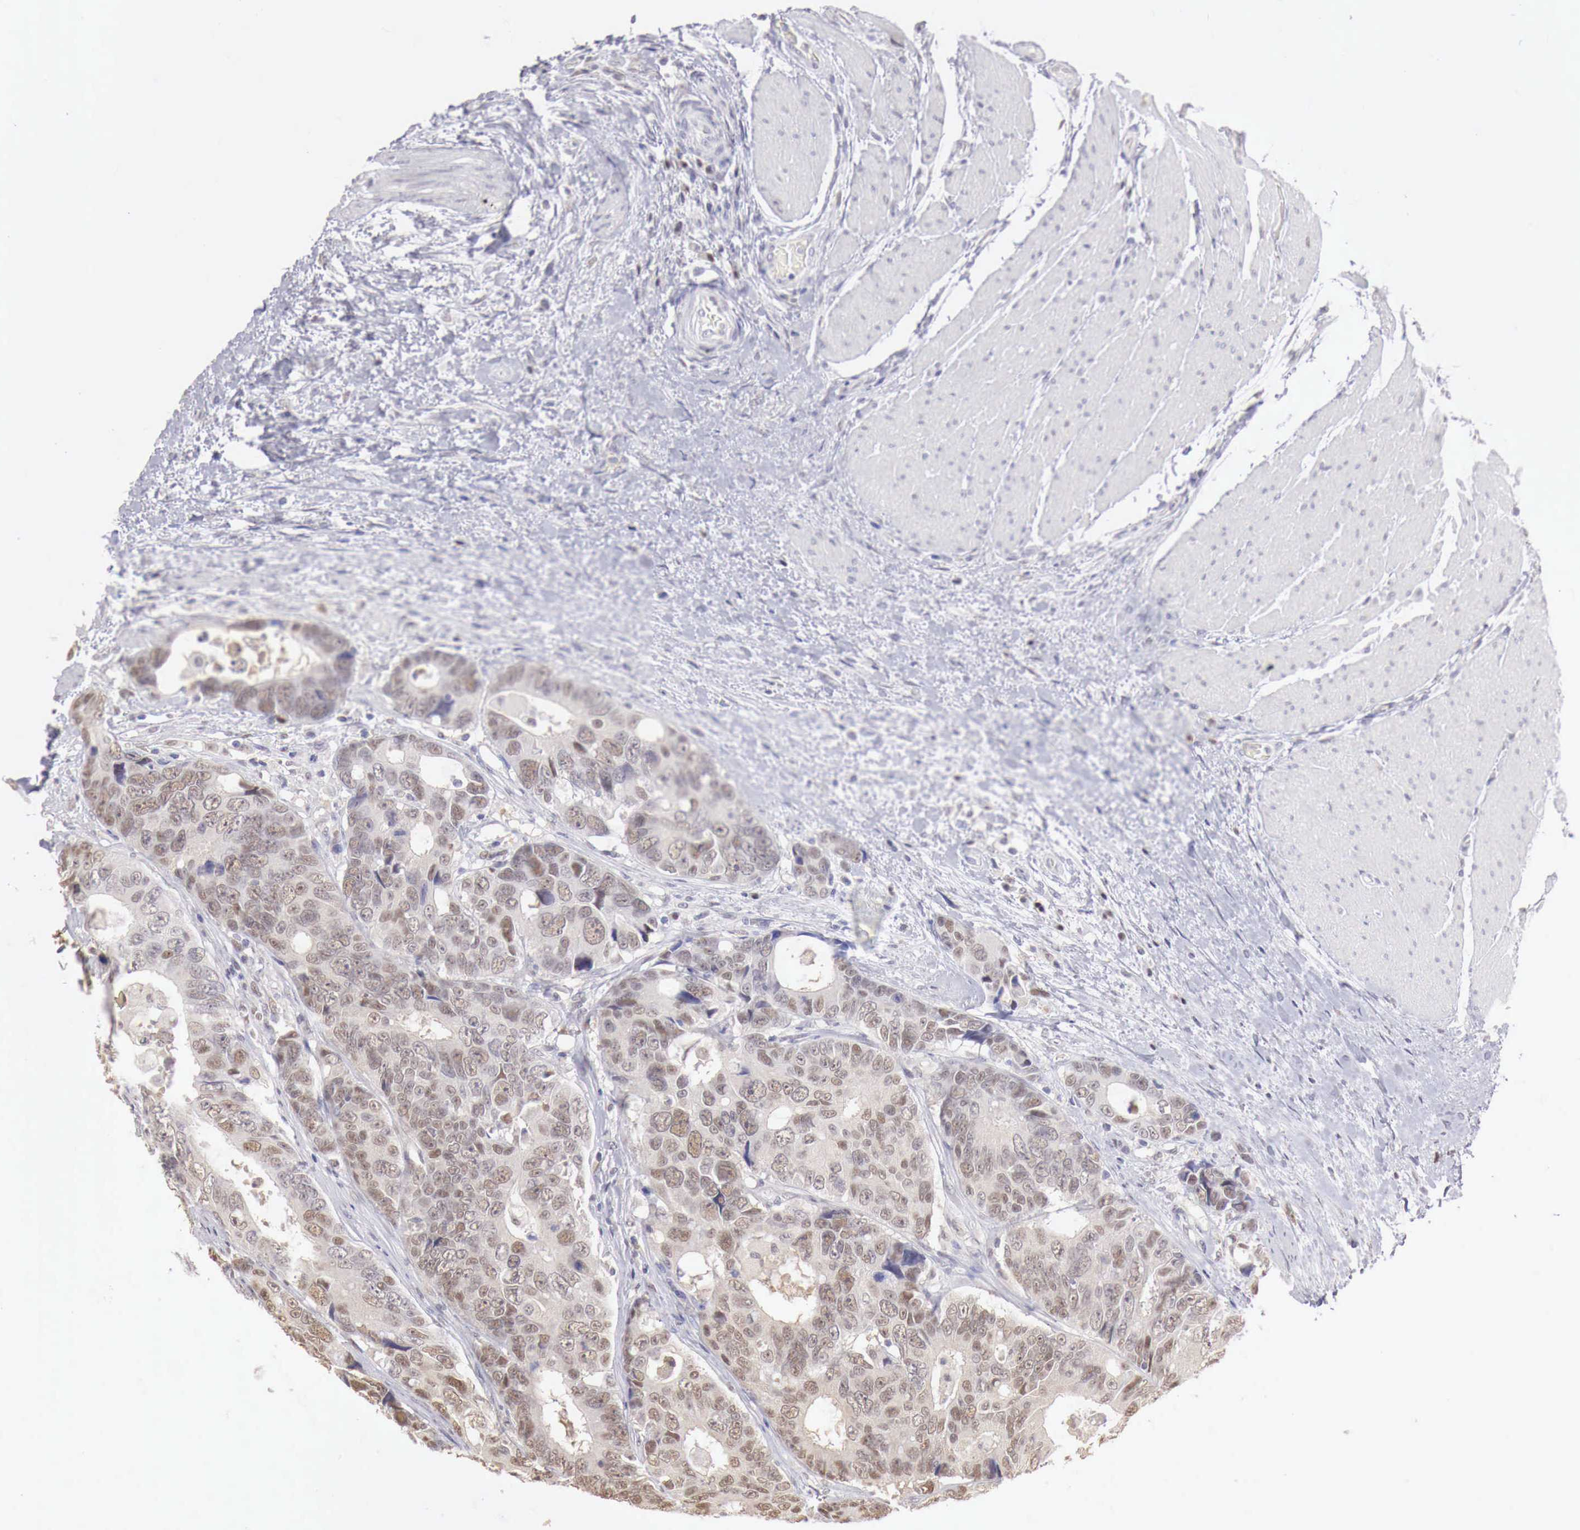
{"staining": {"intensity": "moderate", "quantity": "<25%", "location": "nuclear"}, "tissue": "colorectal cancer", "cell_type": "Tumor cells", "image_type": "cancer", "snomed": [{"axis": "morphology", "description": "Adenocarcinoma, NOS"}, {"axis": "topography", "description": "Rectum"}], "caption": "The histopathology image demonstrates immunohistochemical staining of adenocarcinoma (colorectal). There is moderate nuclear positivity is present in approximately <25% of tumor cells.", "gene": "UBA1", "patient": {"sex": "female", "age": 67}}